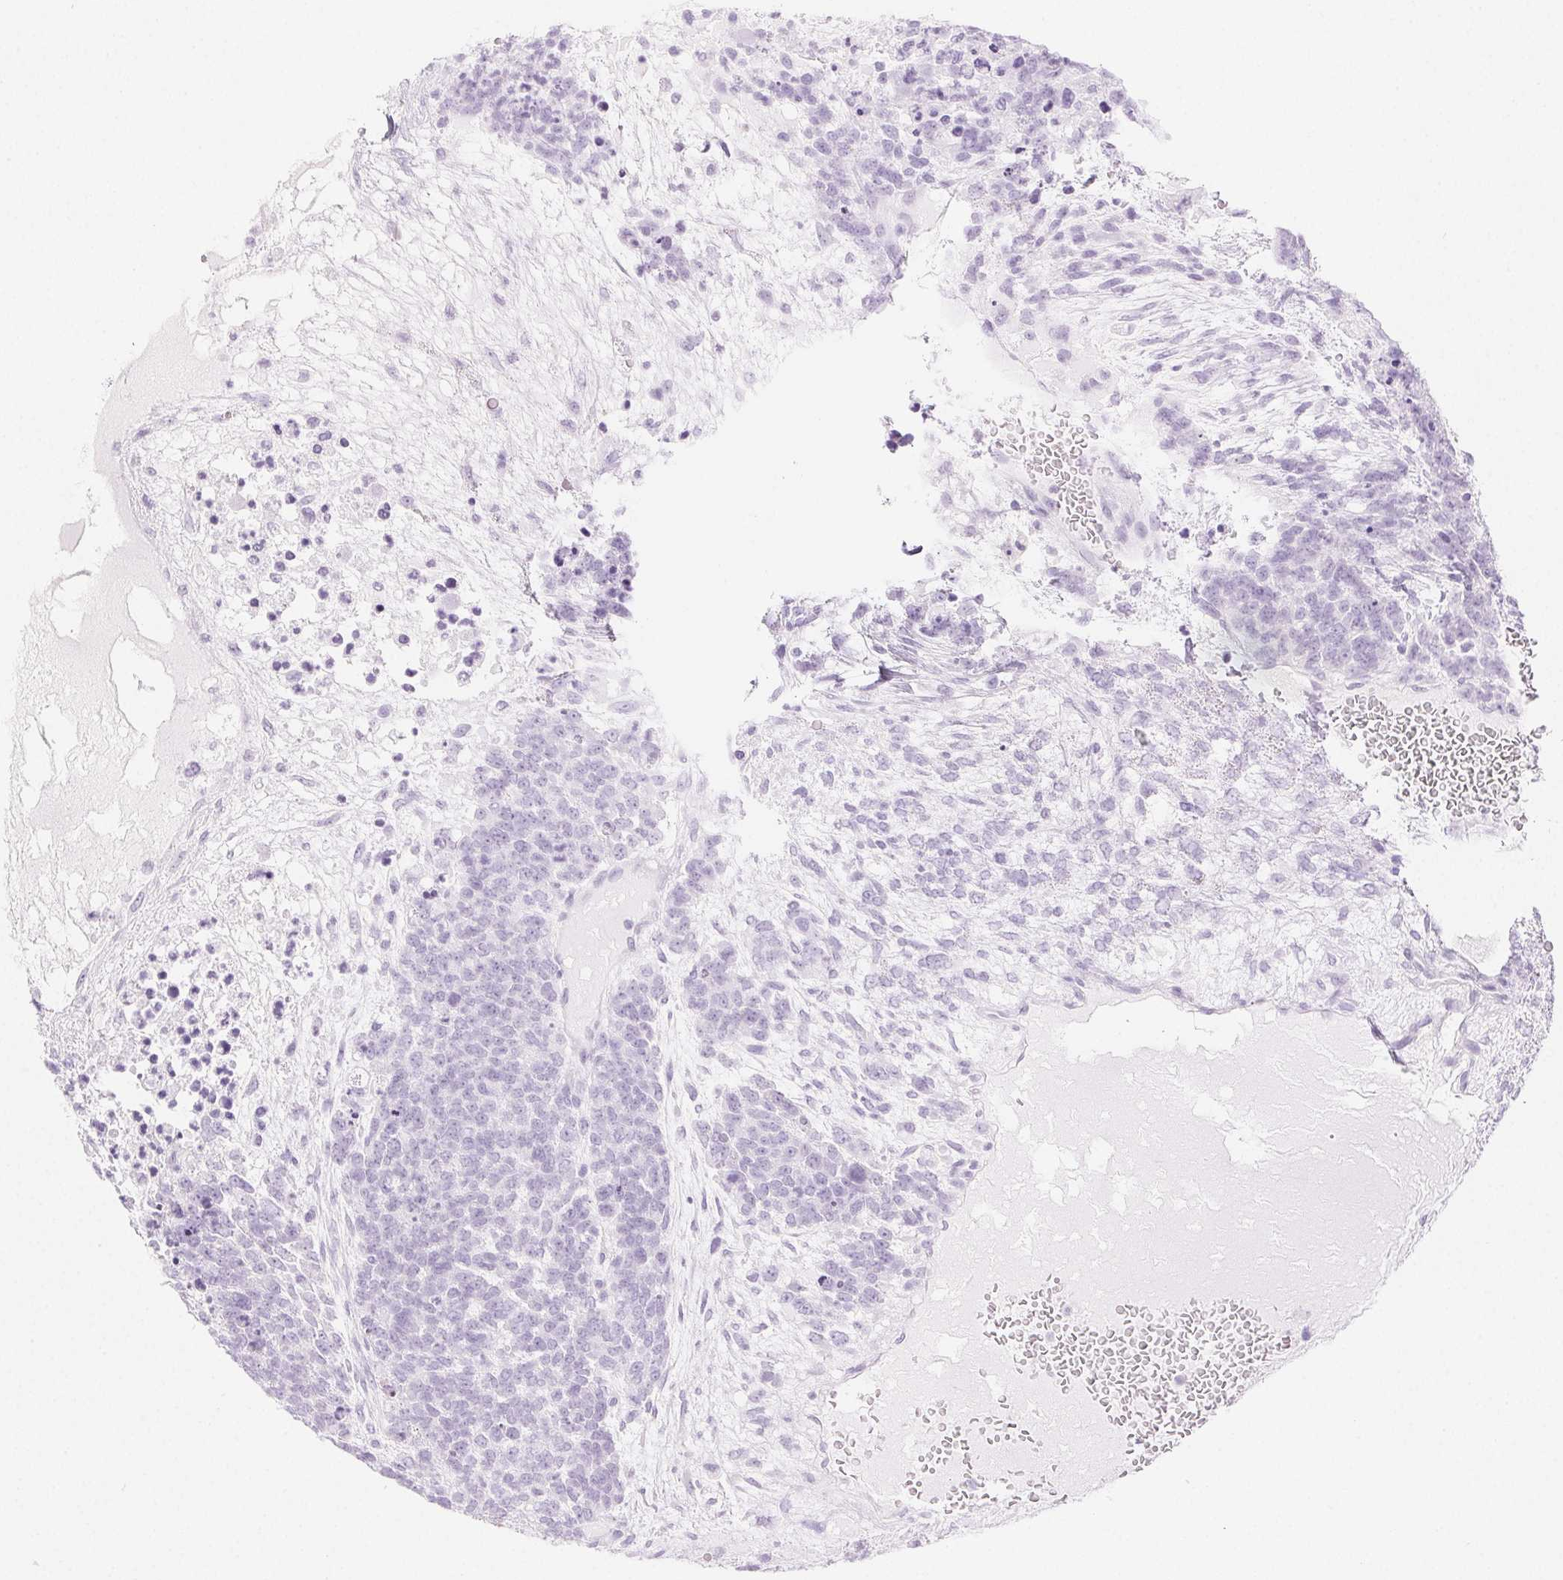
{"staining": {"intensity": "negative", "quantity": "none", "location": "none"}, "tissue": "testis cancer", "cell_type": "Tumor cells", "image_type": "cancer", "snomed": [{"axis": "morphology", "description": "Carcinoma, Embryonal, NOS"}, {"axis": "topography", "description": "Testis"}], "caption": "There is no significant expression in tumor cells of testis cancer.", "gene": "SPRR3", "patient": {"sex": "male", "age": 23}}